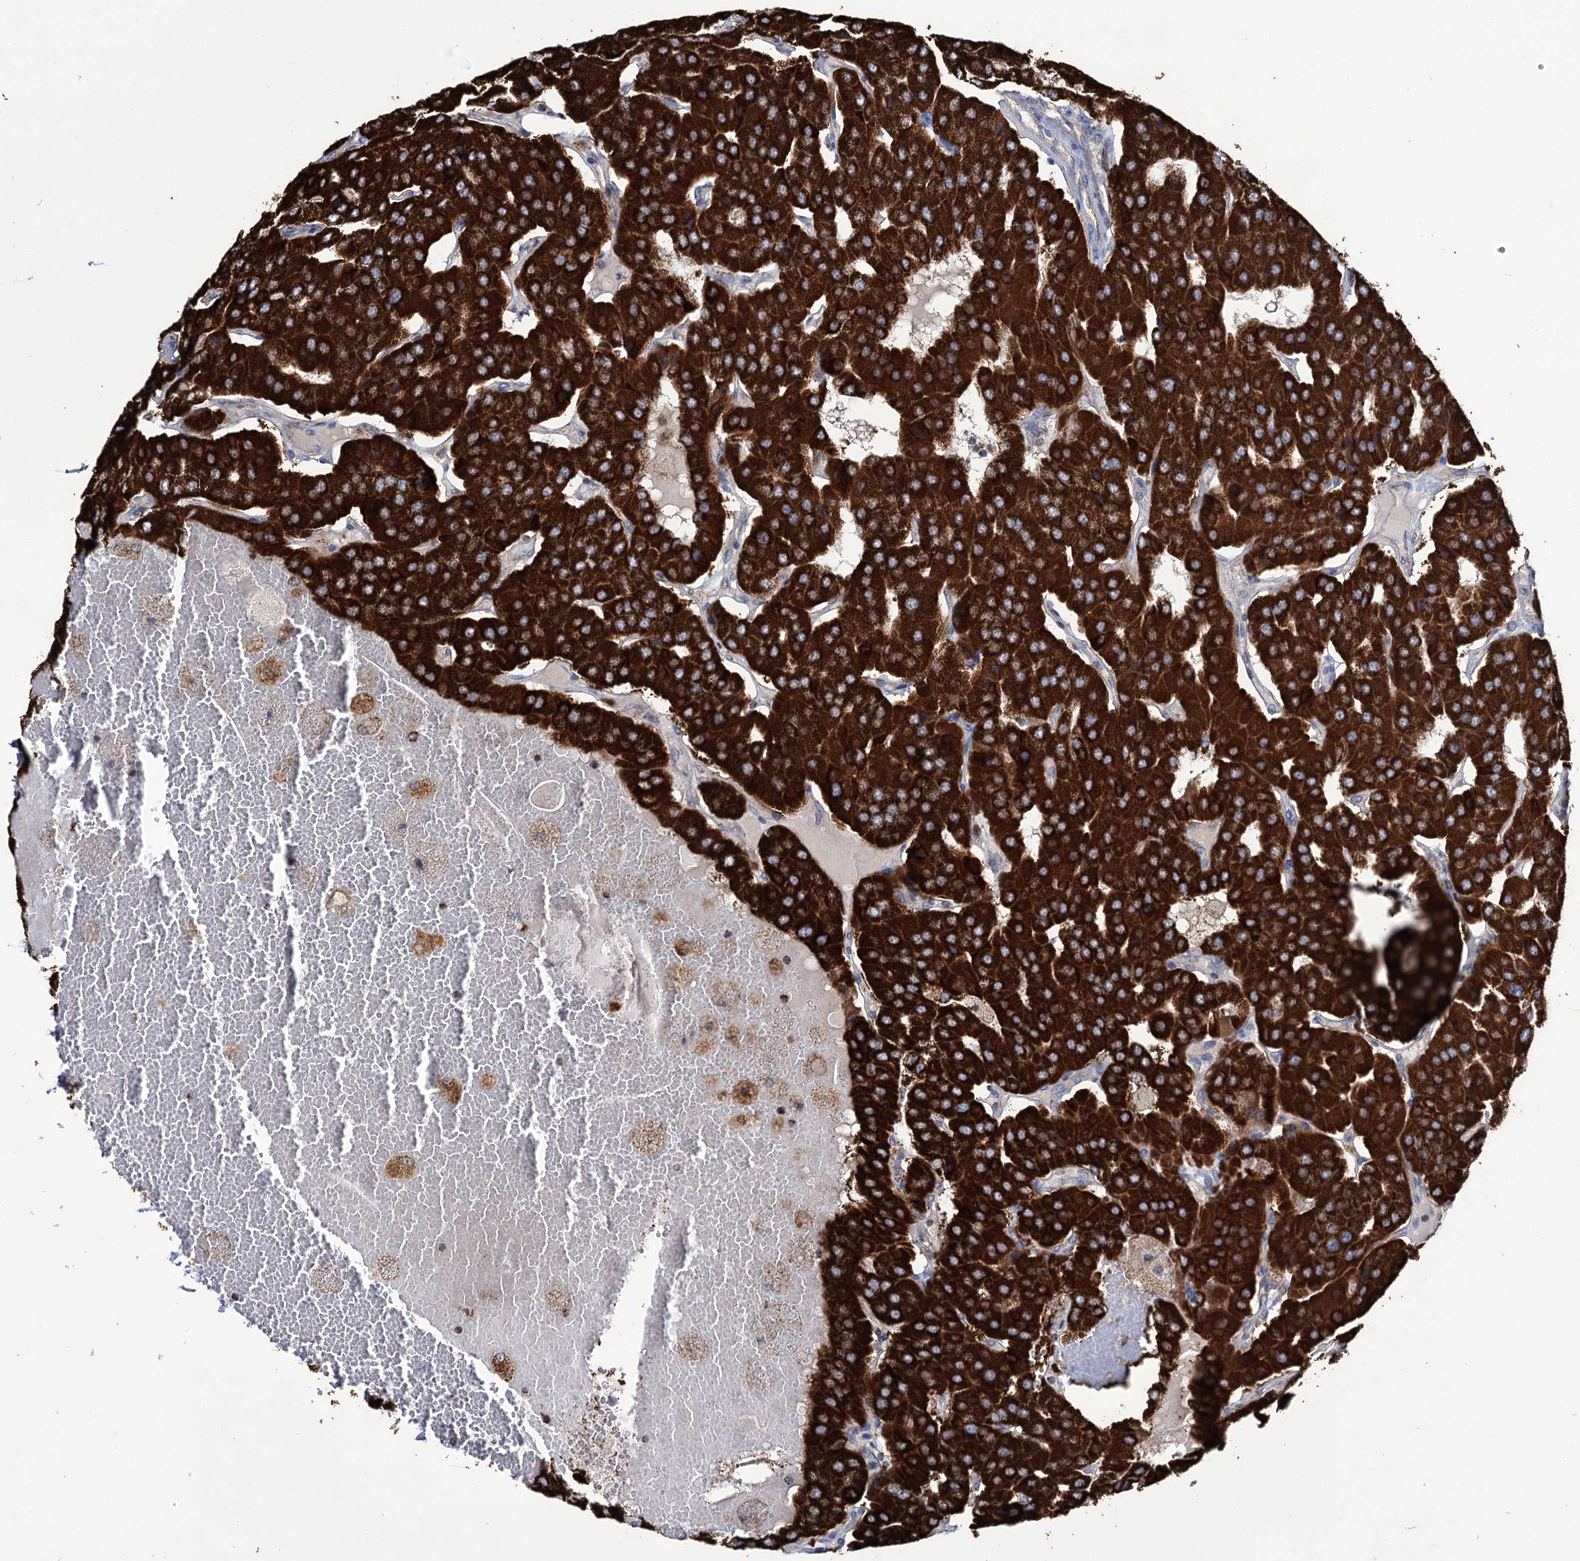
{"staining": {"intensity": "strong", "quantity": ">75%", "location": "cytoplasmic/membranous"}, "tissue": "parathyroid gland", "cell_type": "Glandular cells", "image_type": "normal", "snomed": [{"axis": "morphology", "description": "Normal tissue, NOS"}, {"axis": "morphology", "description": "Adenoma, NOS"}, {"axis": "topography", "description": "Parathyroid gland"}], "caption": "High-magnification brightfield microscopy of benign parathyroid gland stained with DAB (brown) and counterstained with hematoxylin (blue). glandular cells exhibit strong cytoplasmic/membranous expression is seen in approximately>75% of cells.", "gene": "ABHD10", "patient": {"sex": "female", "age": 86}}